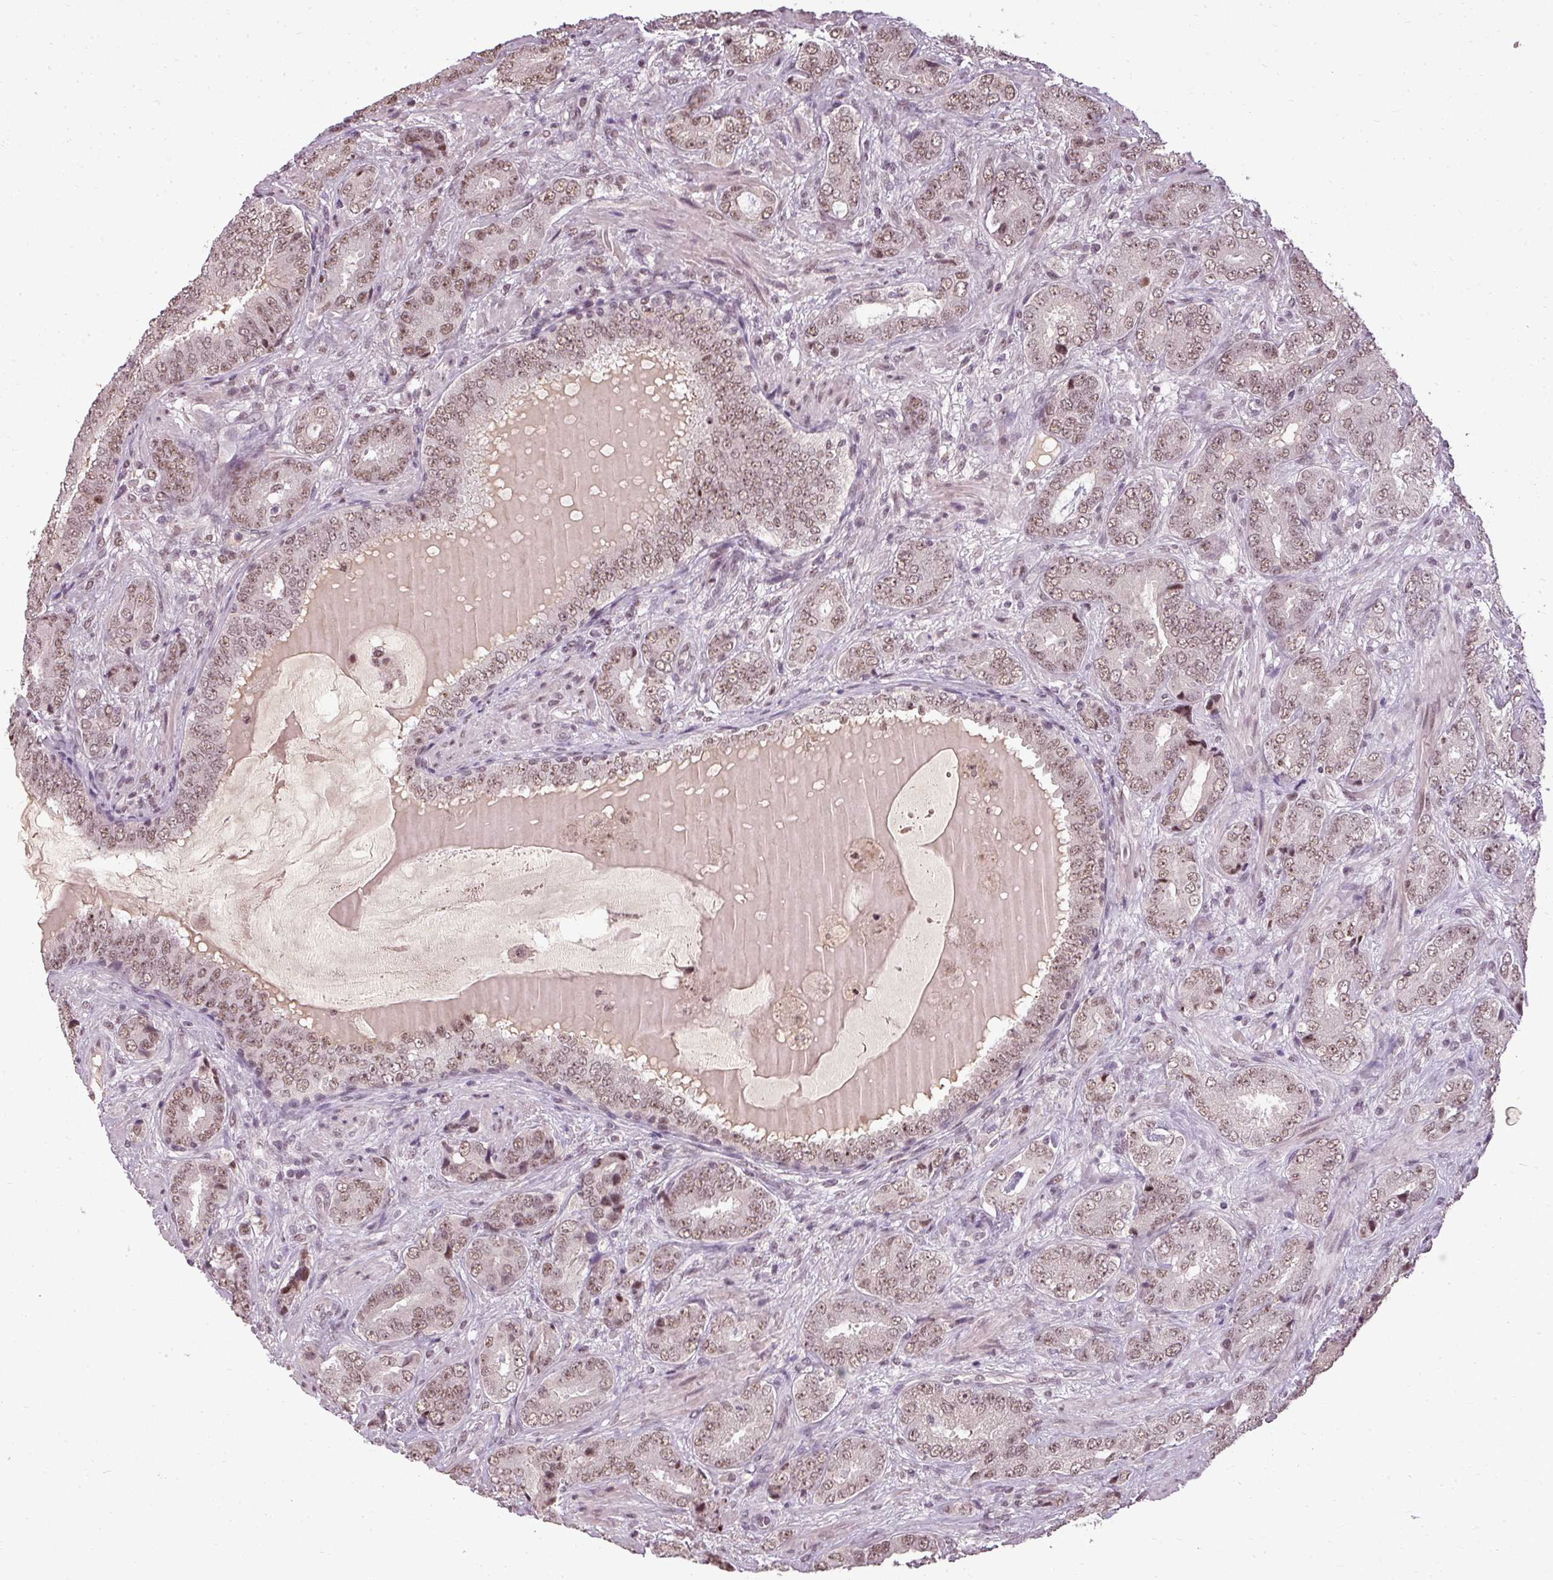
{"staining": {"intensity": "moderate", "quantity": ">75%", "location": "nuclear"}, "tissue": "prostate cancer", "cell_type": "Tumor cells", "image_type": "cancer", "snomed": [{"axis": "morphology", "description": "Adenocarcinoma, High grade"}, {"axis": "topography", "description": "Prostate"}], "caption": "This histopathology image displays high-grade adenocarcinoma (prostate) stained with immunohistochemistry (IHC) to label a protein in brown. The nuclear of tumor cells show moderate positivity for the protein. Nuclei are counter-stained blue.", "gene": "BCAS3", "patient": {"sex": "male", "age": 71}}